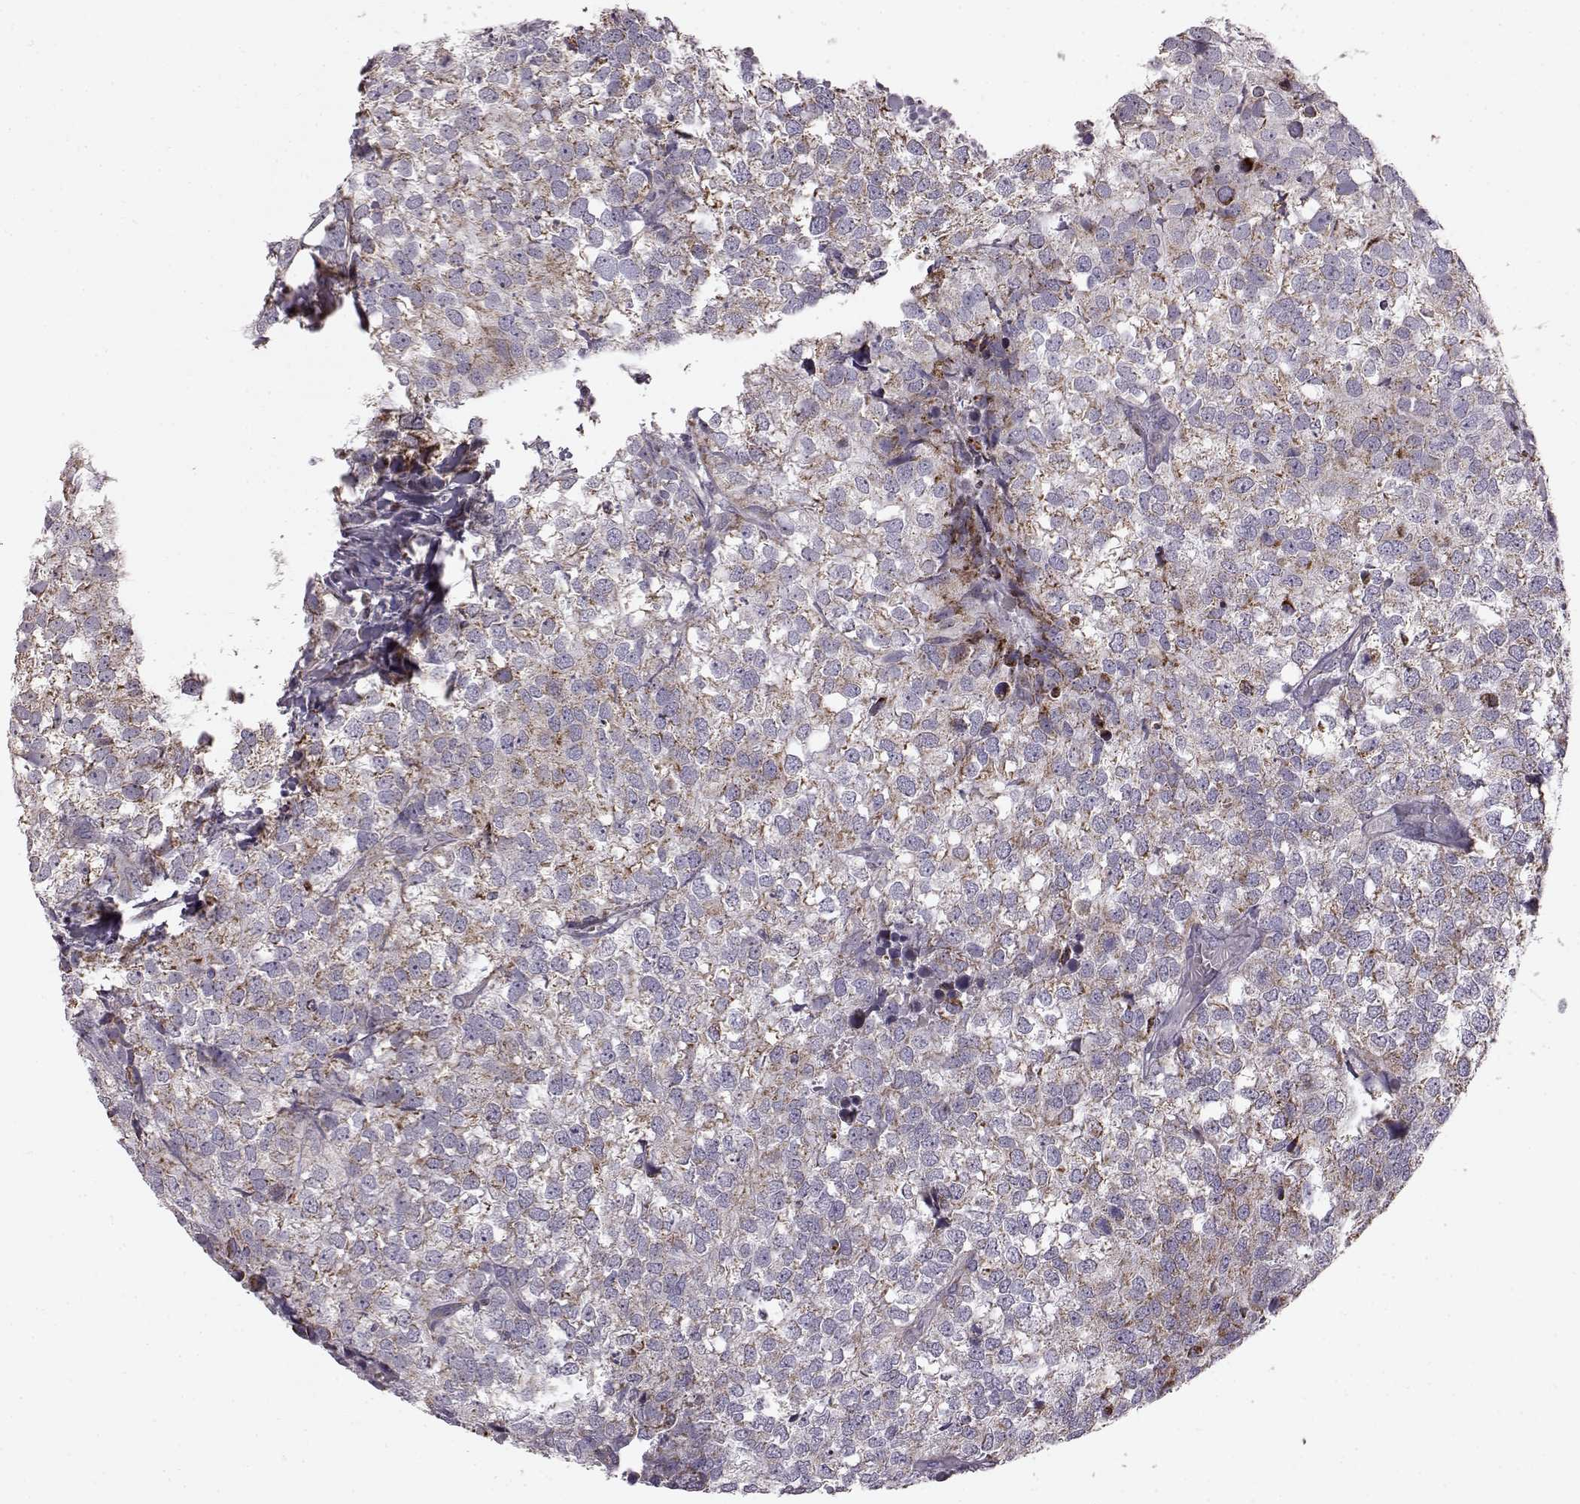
{"staining": {"intensity": "moderate", "quantity": ">75%", "location": "cytoplasmic/membranous"}, "tissue": "breast cancer", "cell_type": "Tumor cells", "image_type": "cancer", "snomed": [{"axis": "morphology", "description": "Duct carcinoma"}, {"axis": "topography", "description": "Breast"}], "caption": "The histopathology image exhibits immunohistochemical staining of breast cancer. There is moderate cytoplasmic/membranous positivity is seen in about >75% of tumor cells. The staining is performed using DAB brown chromogen to label protein expression. The nuclei are counter-stained blue using hematoxylin.", "gene": "ATP5MF", "patient": {"sex": "female", "age": 30}}